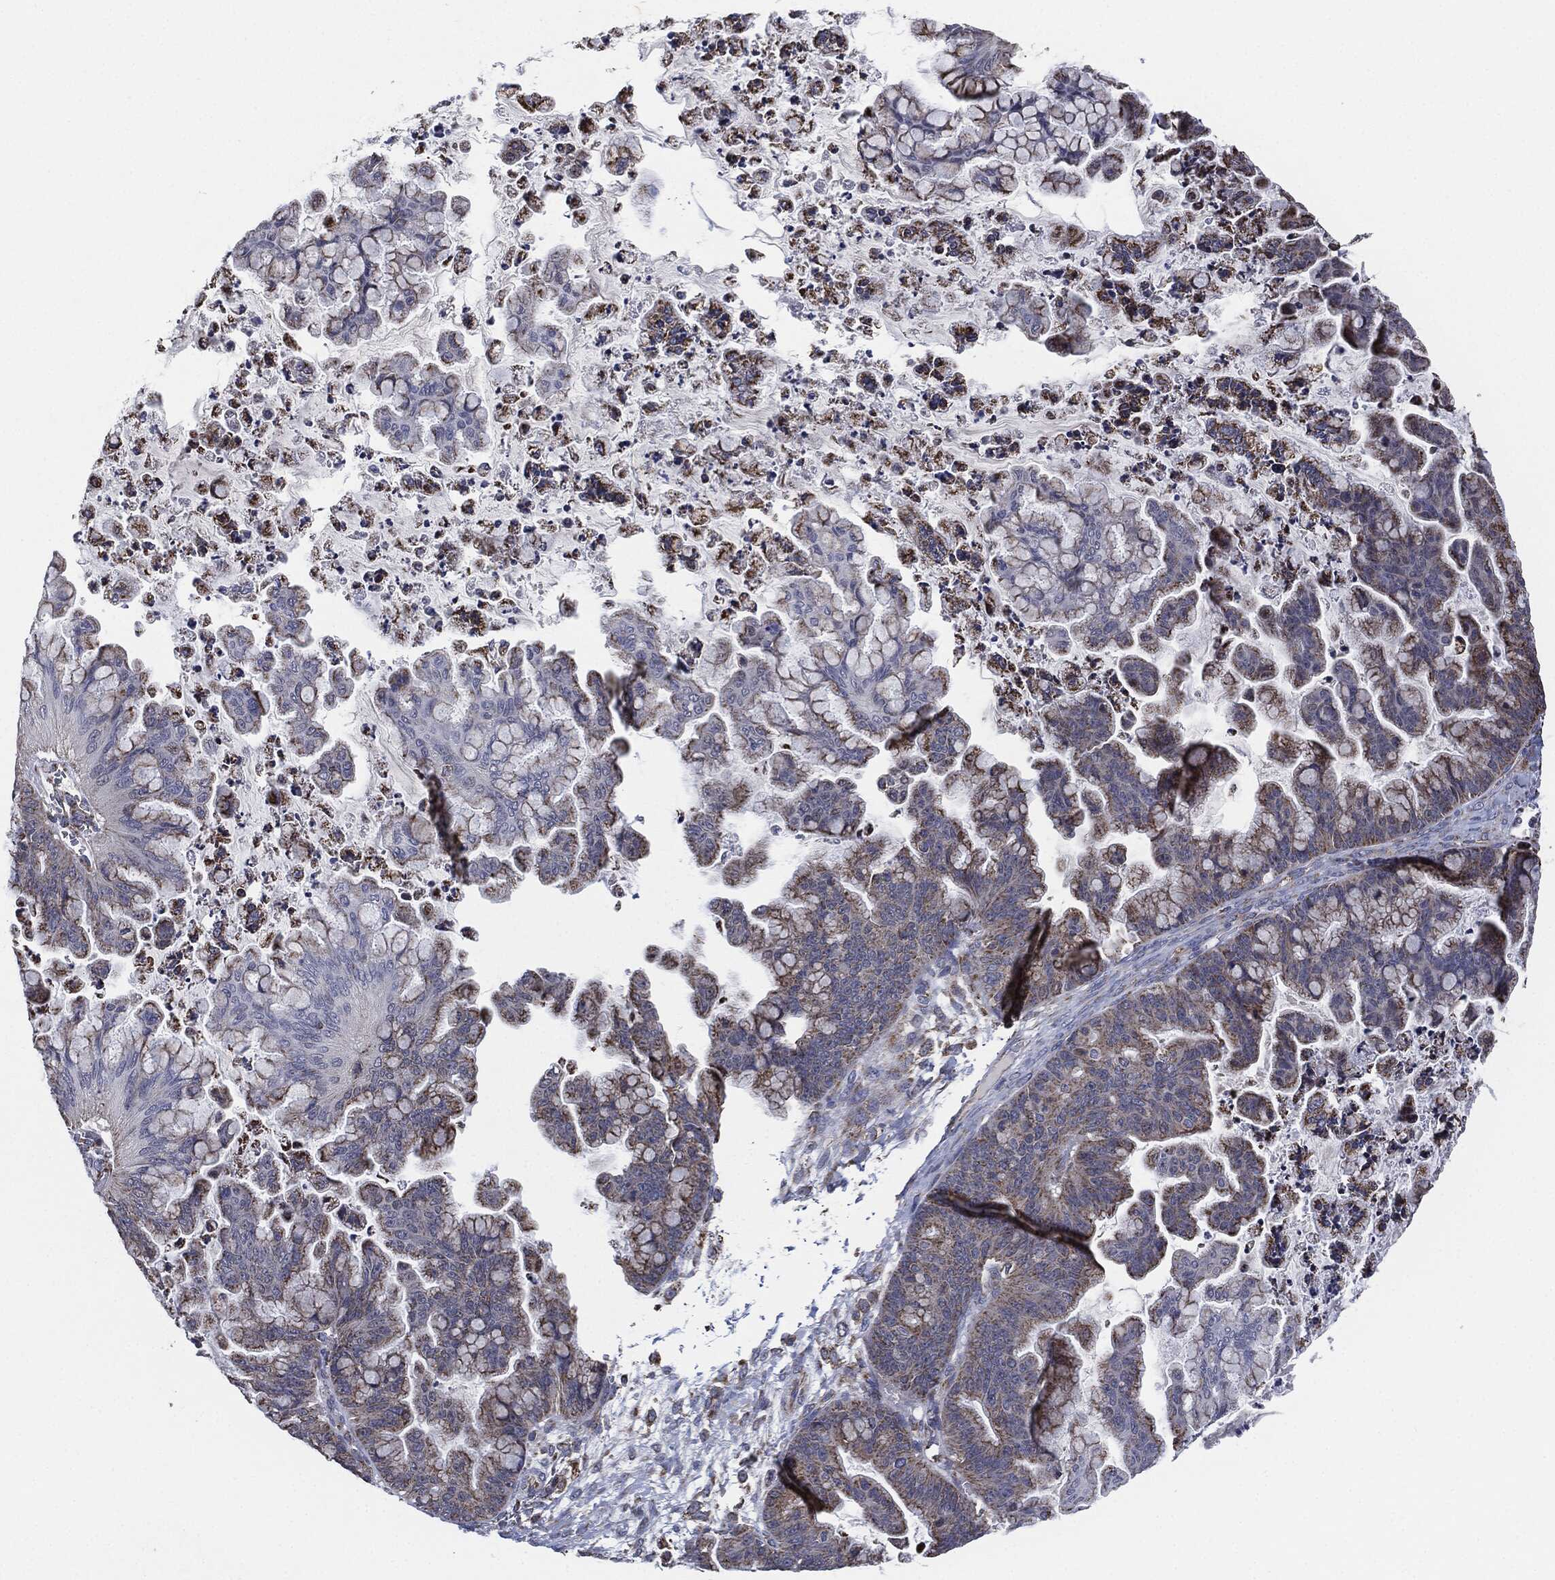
{"staining": {"intensity": "moderate", "quantity": "25%-75%", "location": "cytoplasmic/membranous"}, "tissue": "ovarian cancer", "cell_type": "Tumor cells", "image_type": "cancer", "snomed": [{"axis": "morphology", "description": "Cystadenocarcinoma, mucinous, NOS"}, {"axis": "topography", "description": "Ovary"}], "caption": "Ovarian cancer (mucinous cystadenocarcinoma) stained with DAB (3,3'-diaminobenzidine) IHC exhibits medium levels of moderate cytoplasmic/membranous expression in about 25%-75% of tumor cells.", "gene": "NDUFV2", "patient": {"sex": "female", "age": 67}}